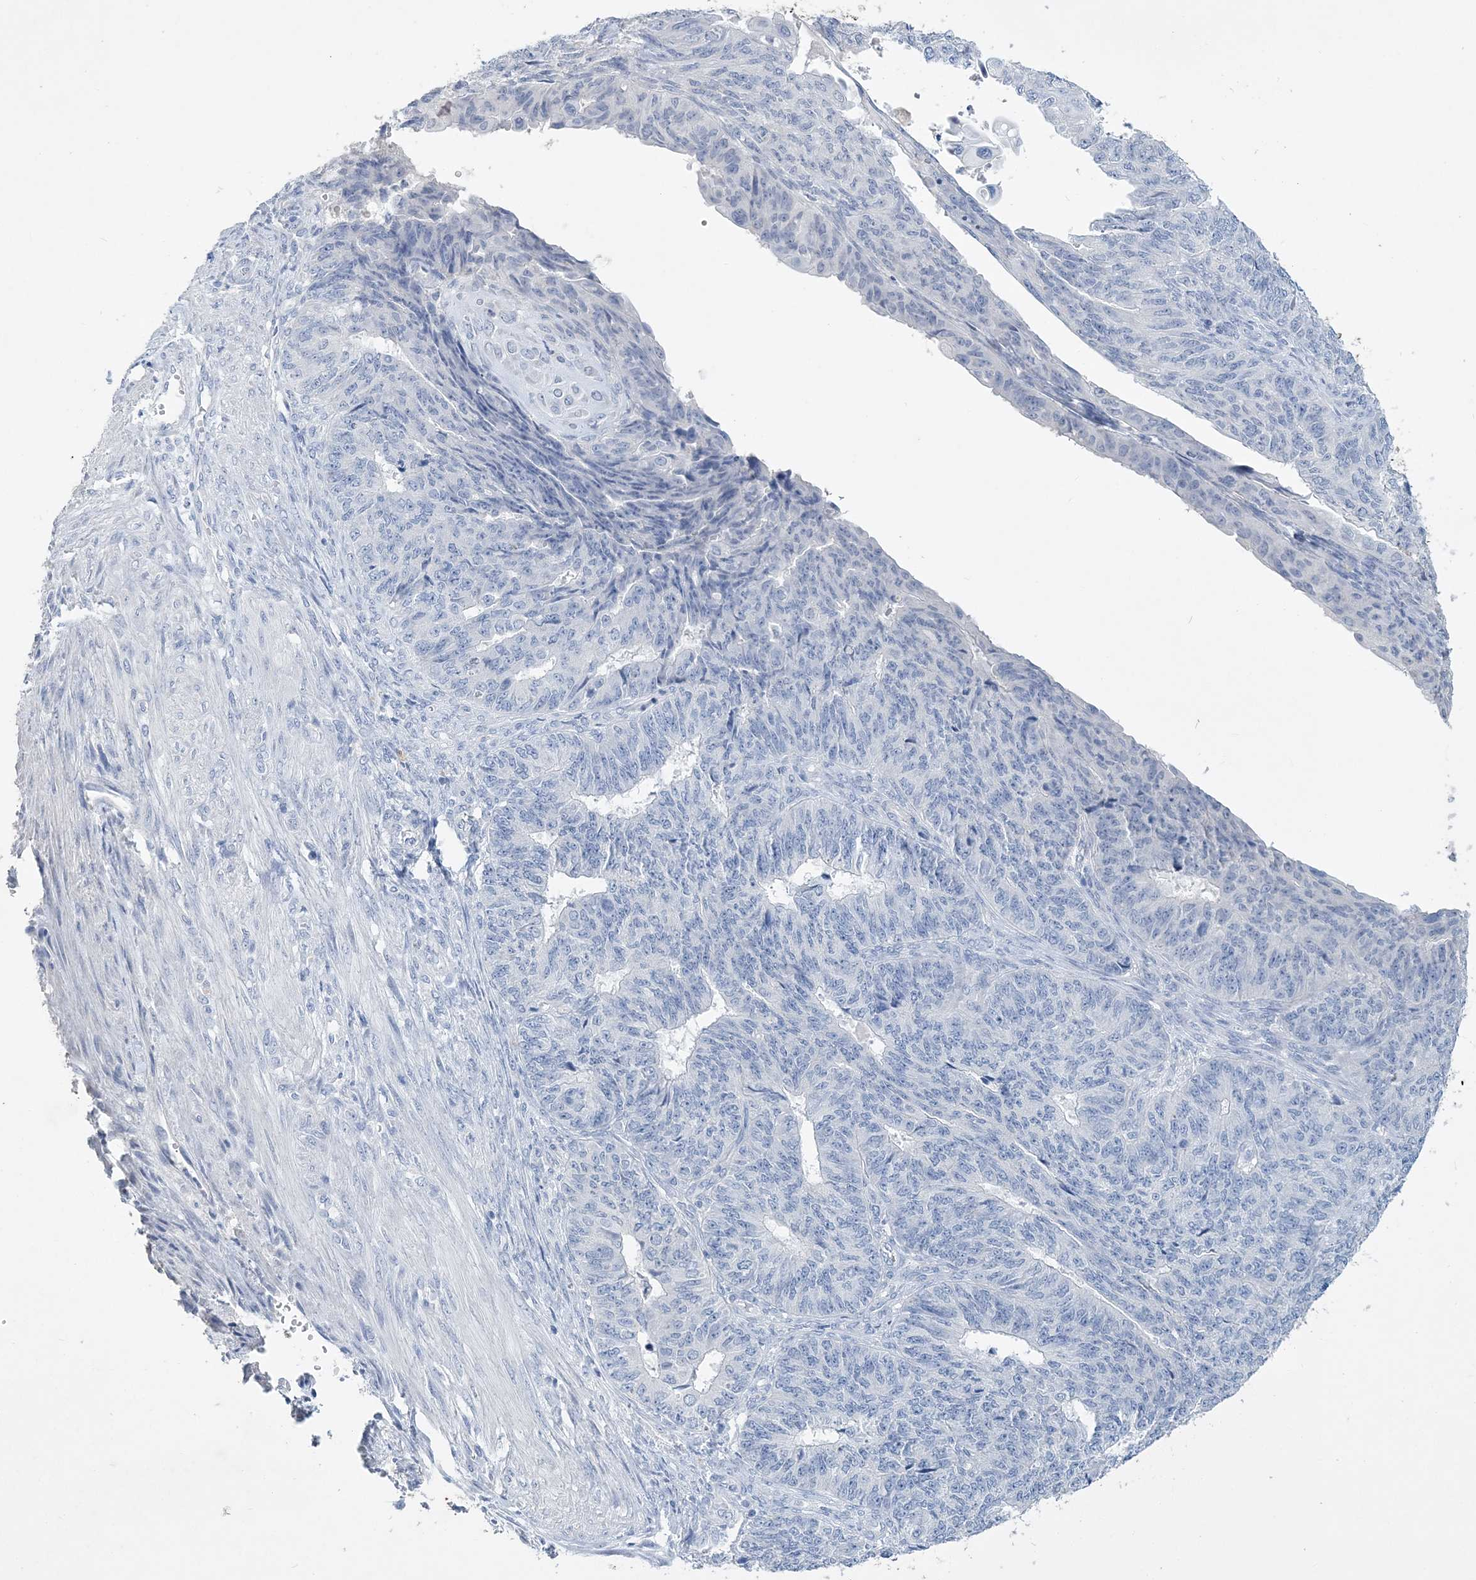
{"staining": {"intensity": "negative", "quantity": "none", "location": "none"}, "tissue": "endometrial cancer", "cell_type": "Tumor cells", "image_type": "cancer", "snomed": [{"axis": "morphology", "description": "Adenocarcinoma, NOS"}, {"axis": "topography", "description": "Endometrium"}], "caption": "A high-resolution histopathology image shows immunohistochemistry staining of endometrial adenocarcinoma, which displays no significant positivity in tumor cells. (DAB immunohistochemistry with hematoxylin counter stain).", "gene": "COPS8", "patient": {"sex": "female", "age": 32}}